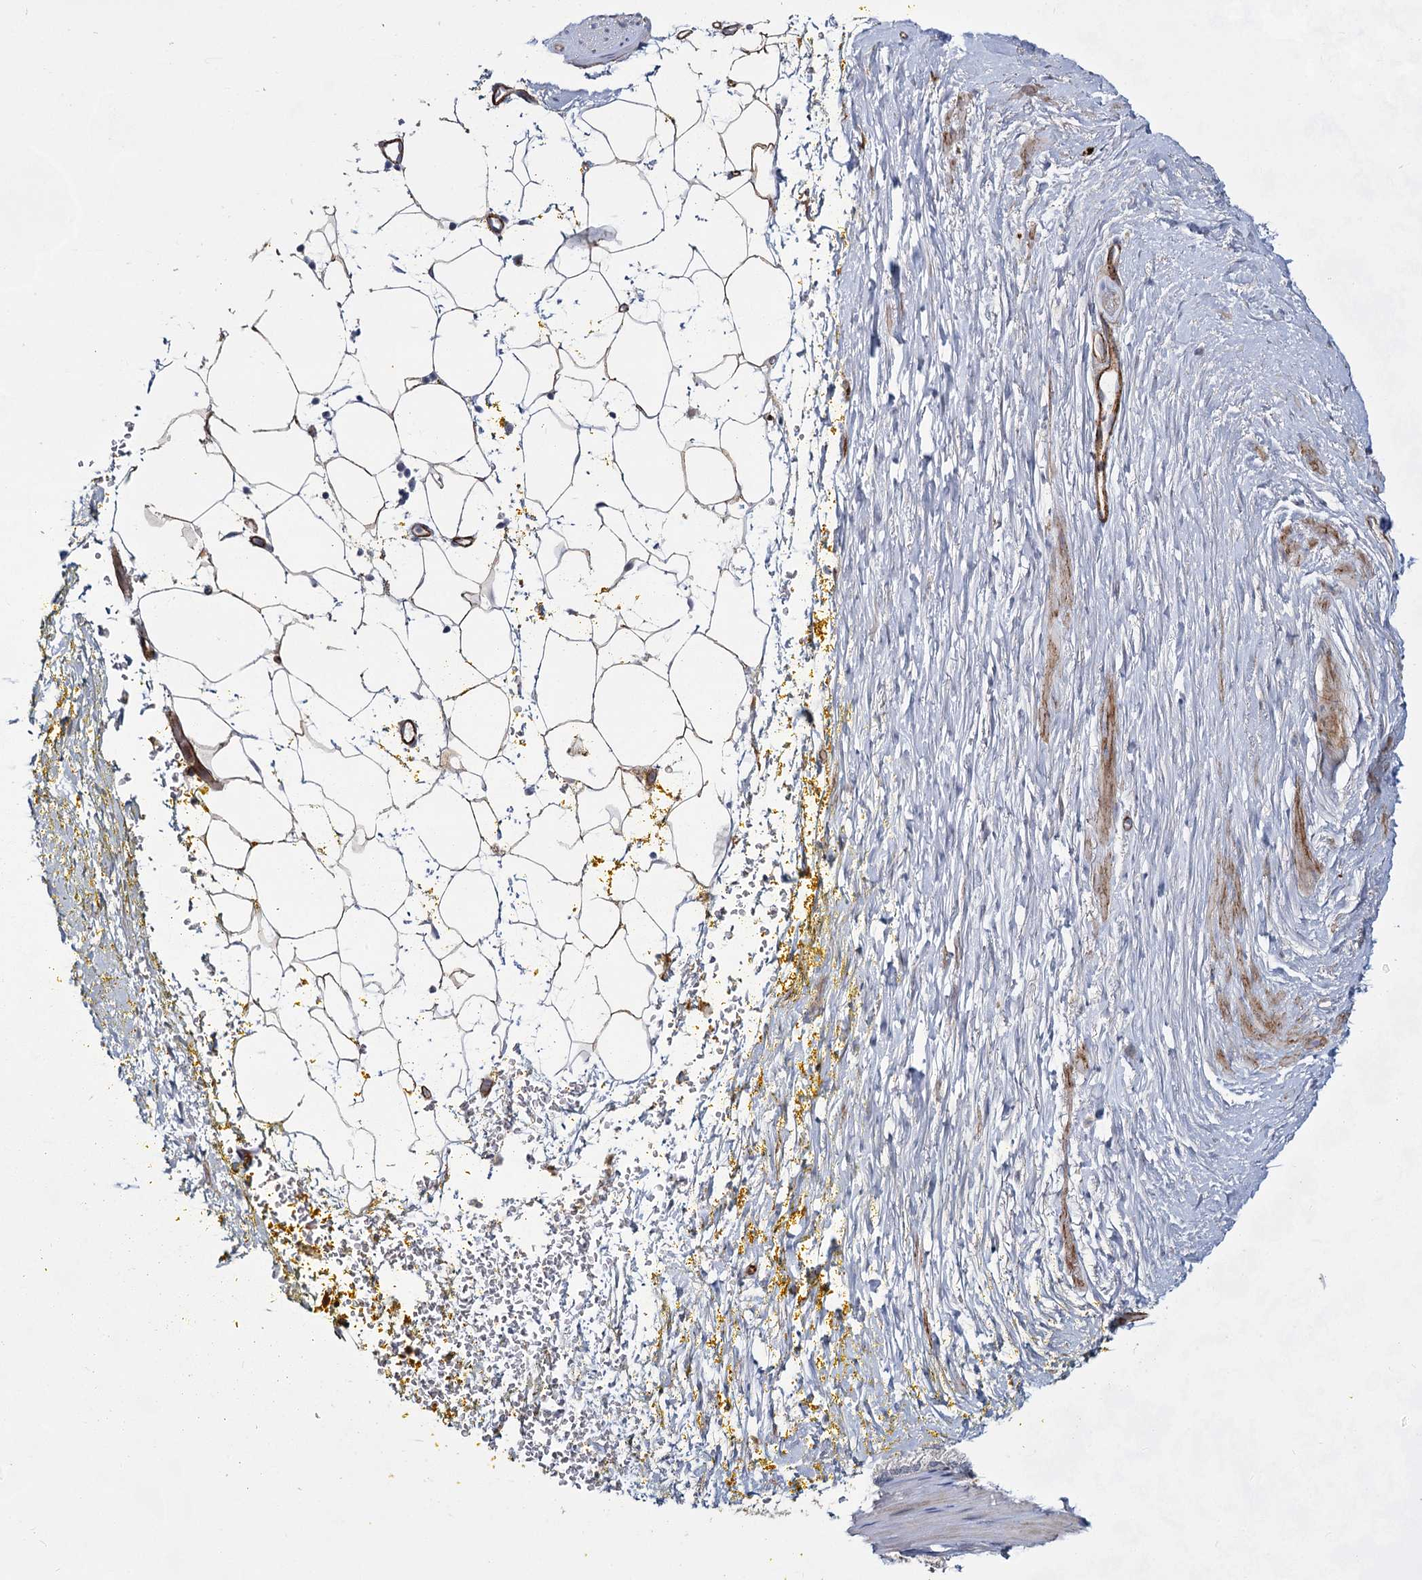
{"staining": {"intensity": "negative", "quantity": "none", "location": "none"}, "tissue": "adipose tissue", "cell_type": "Adipocytes", "image_type": "normal", "snomed": [{"axis": "morphology", "description": "Normal tissue, NOS"}, {"axis": "morphology", "description": "Adenocarcinoma, Low grade"}, {"axis": "topography", "description": "Prostate"}, {"axis": "topography", "description": "Peripheral nerve tissue"}], "caption": "Immunohistochemistry photomicrograph of normal adipose tissue stained for a protein (brown), which displays no staining in adipocytes.", "gene": "ATL2", "patient": {"sex": "male", "age": 63}}